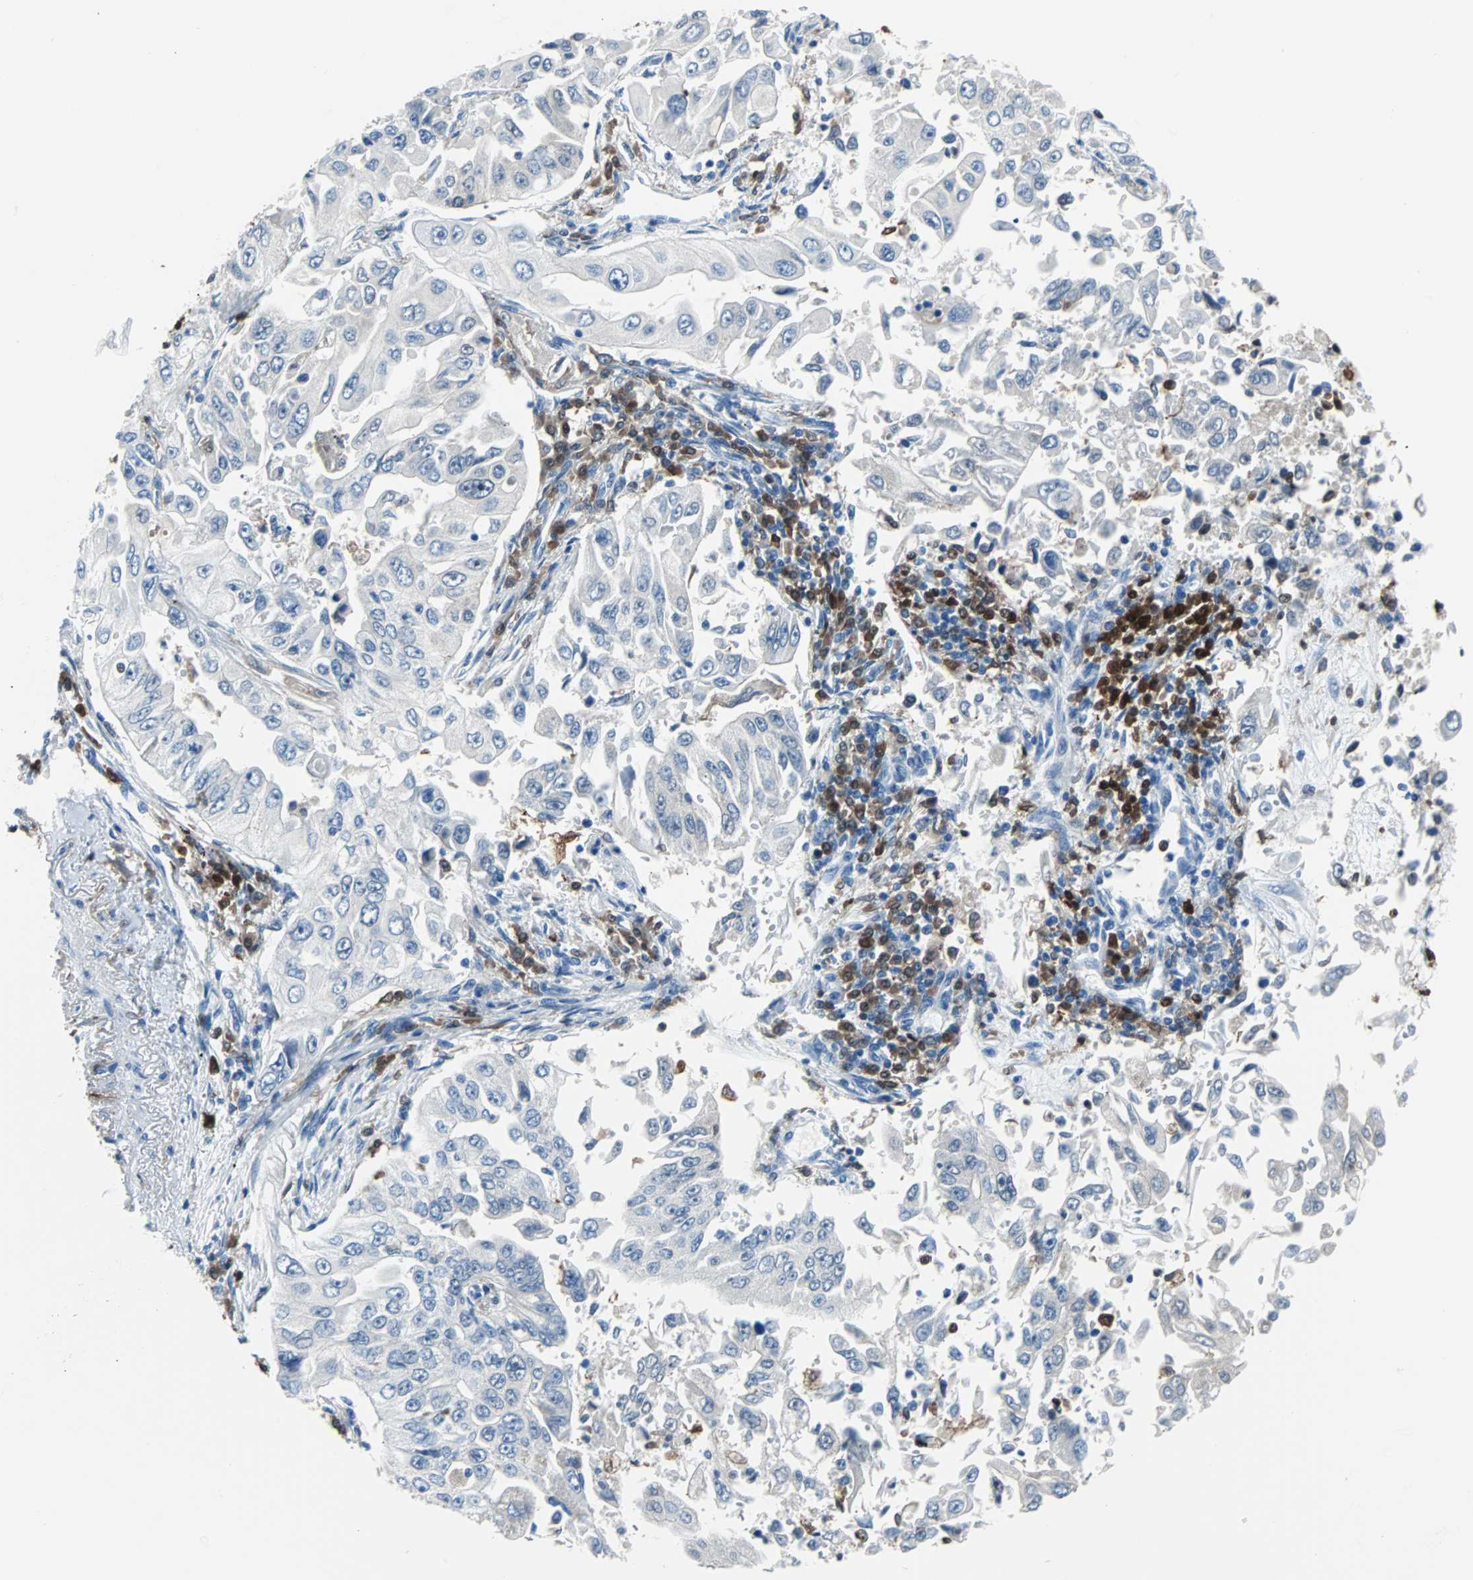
{"staining": {"intensity": "negative", "quantity": "none", "location": "none"}, "tissue": "lung cancer", "cell_type": "Tumor cells", "image_type": "cancer", "snomed": [{"axis": "morphology", "description": "Adenocarcinoma, NOS"}, {"axis": "topography", "description": "Lung"}], "caption": "Lung adenocarcinoma was stained to show a protein in brown. There is no significant staining in tumor cells.", "gene": "SYK", "patient": {"sex": "male", "age": 84}}